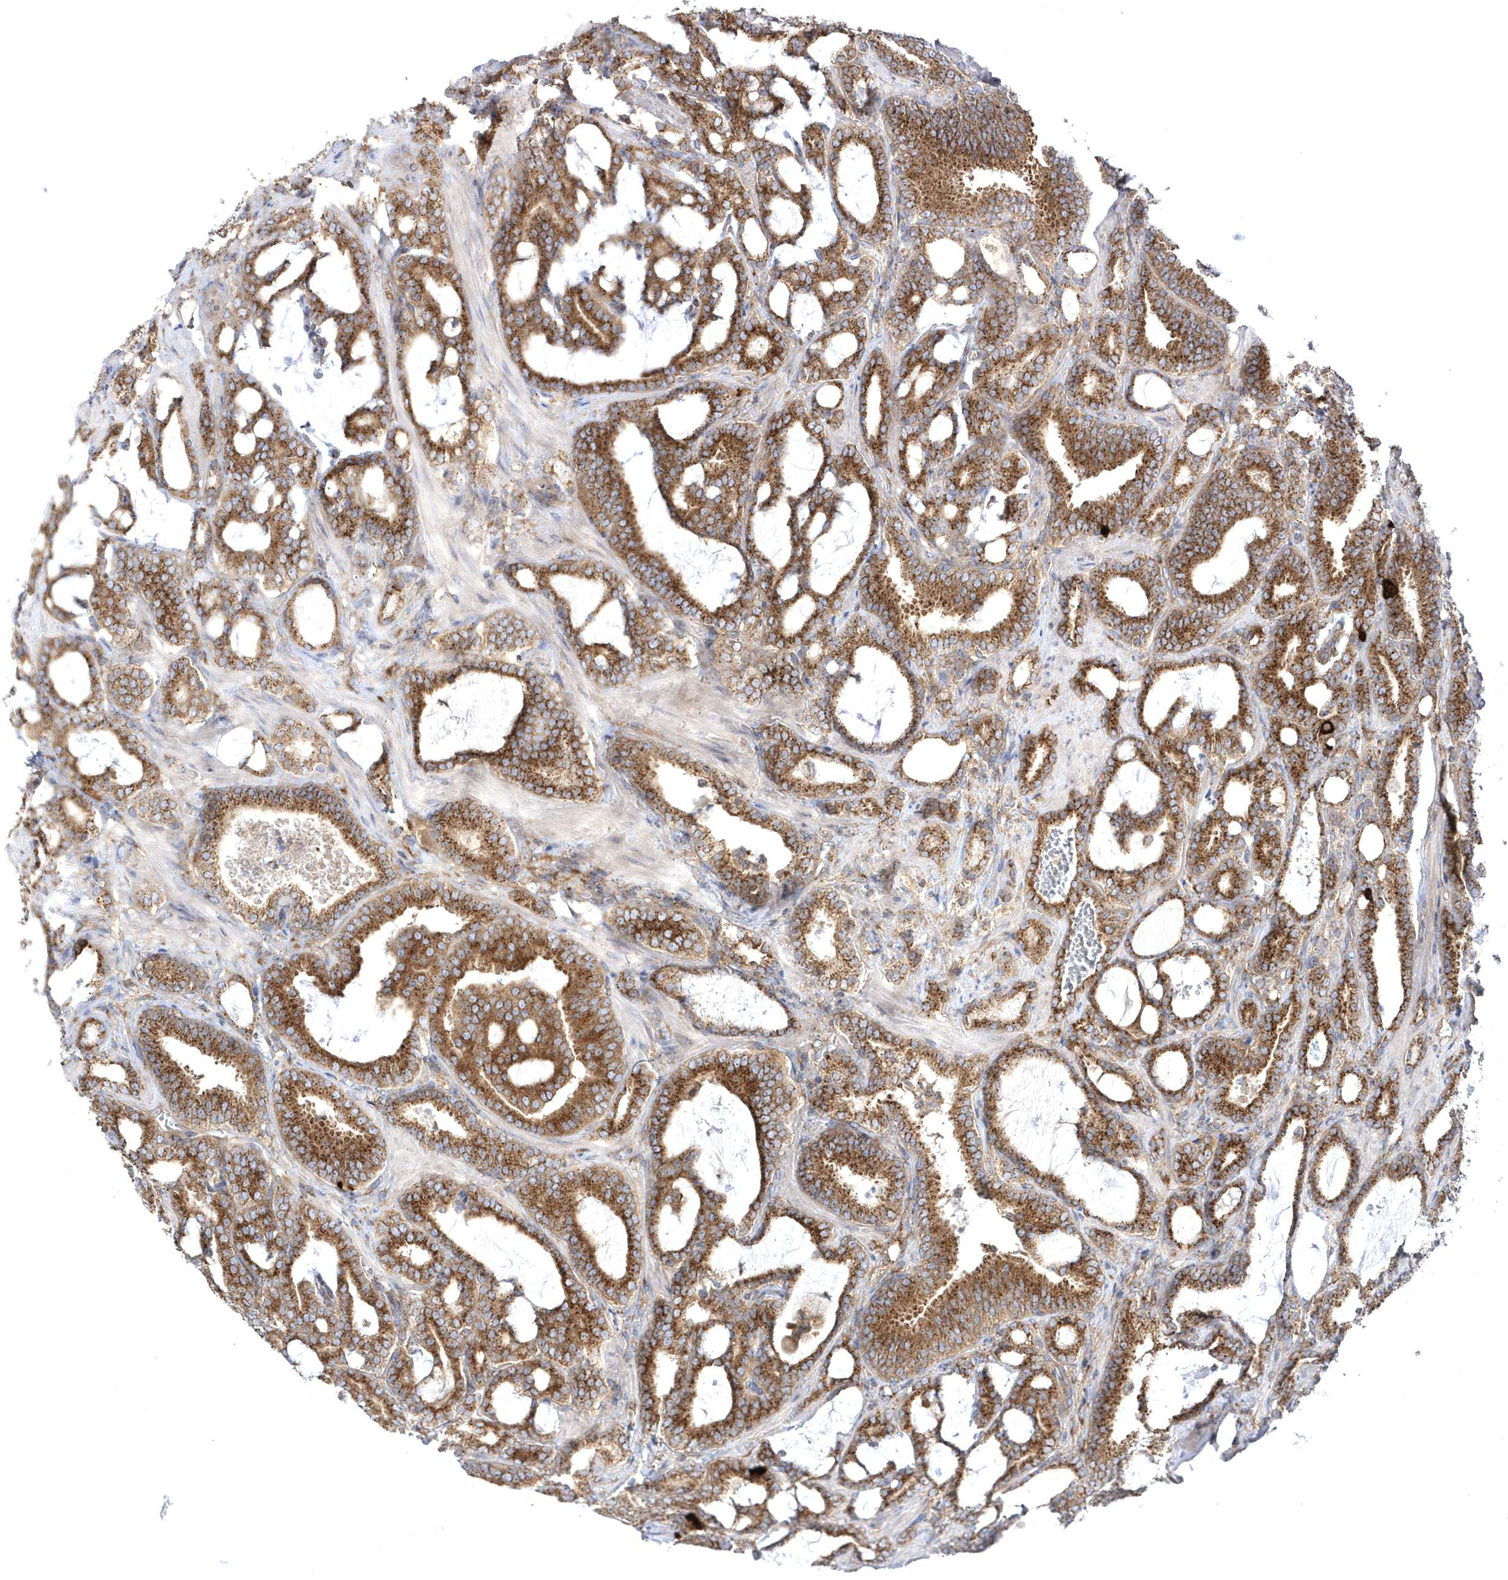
{"staining": {"intensity": "strong", "quantity": ">75%", "location": "cytoplasmic/membranous"}, "tissue": "prostate cancer", "cell_type": "Tumor cells", "image_type": "cancer", "snomed": [{"axis": "morphology", "description": "Adenocarcinoma, High grade"}, {"axis": "topography", "description": "Prostate and seminal vesicle, NOS"}], "caption": "Immunohistochemistry histopathology image of human prostate cancer stained for a protein (brown), which exhibits high levels of strong cytoplasmic/membranous staining in about >75% of tumor cells.", "gene": "COPB2", "patient": {"sex": "male", "age": 67}}